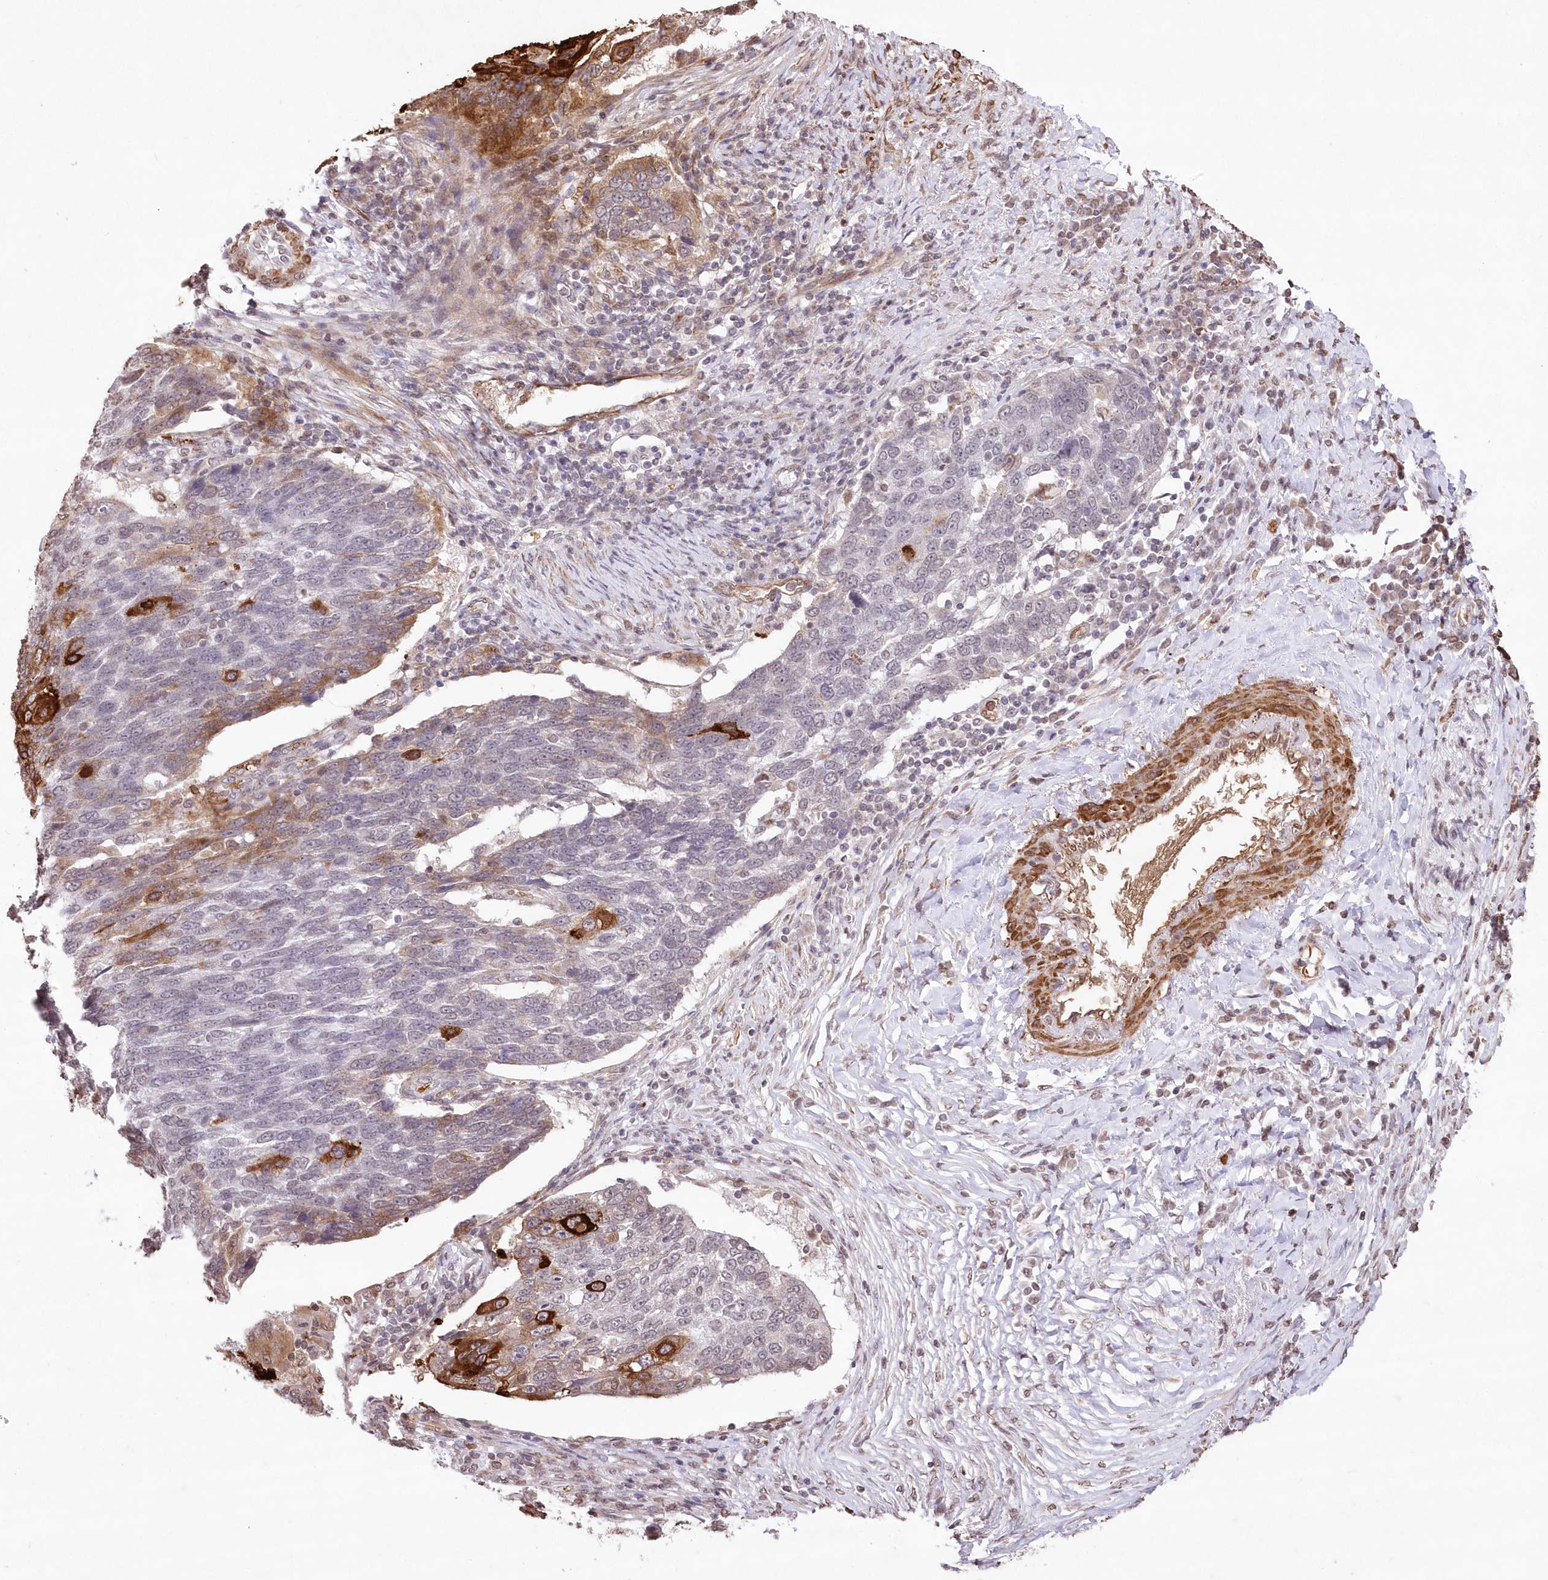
{"staining": {"intensity": "strong", "quantity": "<25%", "location": "cytoplasmic/membranous"}, "tissue": "lung cancer", "cell_type": "Tumor cells", "image_type": "cancer", "snomed": [{"axis": "morphology", "description": "Squamous cell carcinoma, NOS"}, {"axis": "topography", "description": "Lung"}], "caption": "Human lung squamous cell carcinoma stained with a brown dye reveals strong cytoplasmic/membranous positive staining in approximately <25% of tumor cells.", "gene": "RBM27", "patient": {"sex": "male", "age": 66}}